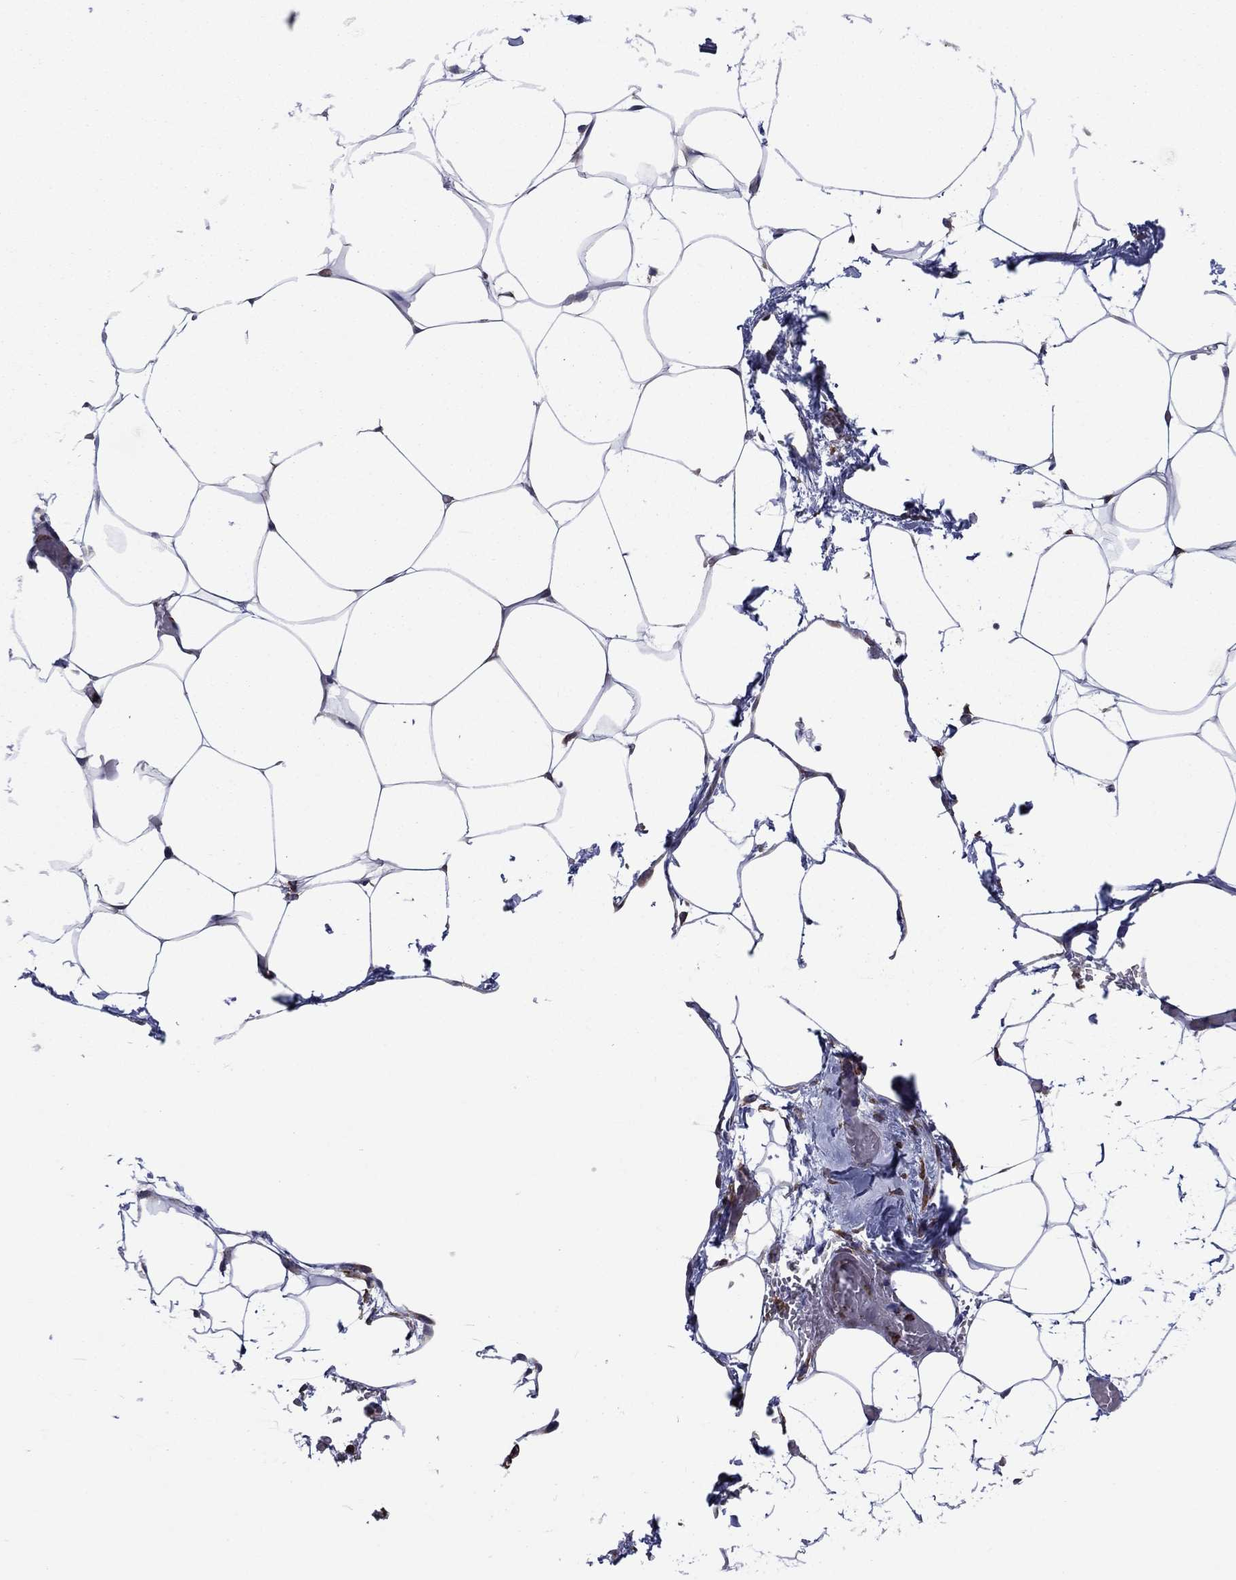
{"staining": {"intensity": "negative", "quantity": "none", "location": "none"}, "tissue": "soft tissue", "cell_type": "Fibroblasts", "image_type": "normal", "snomed": [{"axis": "morphology", "description": "Normal tissue, NOS"}, {"axis": "topography", "description": "Adipose tissue"}], "caption": "The photomicrograph shows no significant expression in fibroblasts of soft tissue.", "gene": "YBX1", "patient": {"sex": "male", "age": 57}}